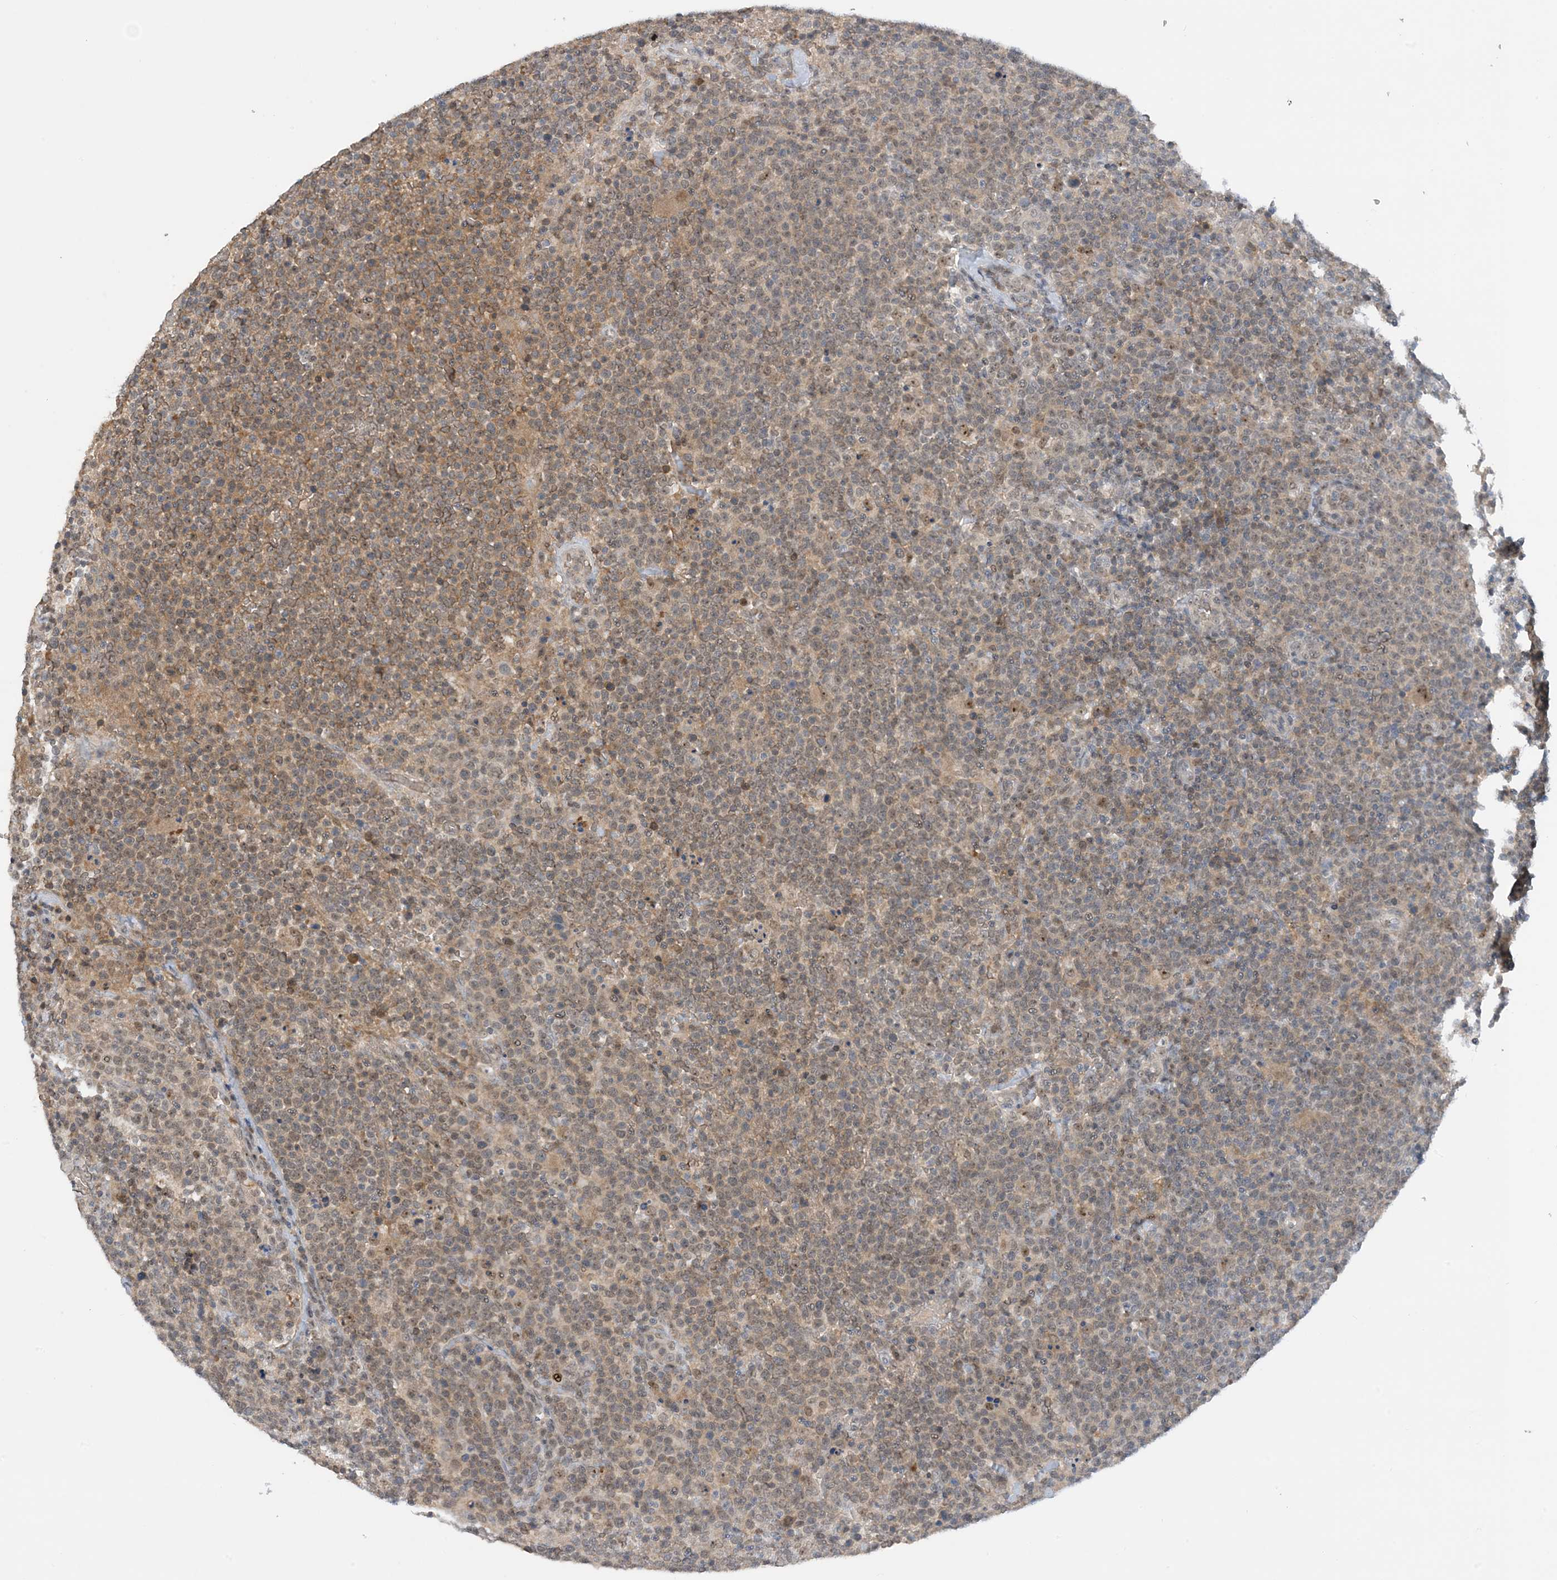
{"staining": {"intensity": "weak", "quantity": "25%-75%", "location": "cytoplasmic/membranous"}, "tissue": "lymphoma", "cell_type": "Tumor cells", "image_type": "cancer", "snomed": [{"axis": "morphology", "description": "Malignant lymphoma, non-Hodgkin's type, High grade"}, {"axis": "topography", "description": "Lymph node"}], "caption": "This is an image of immunohistochemistry (IHC) staining of malignant lymphoma, non-Hodgkin's type (high-grade), which shows weak staining in the cytoplasmic/membranous of tumor cells.", "gene": "UBE2E1", "patient": {"sex": "male", "age": 61}}